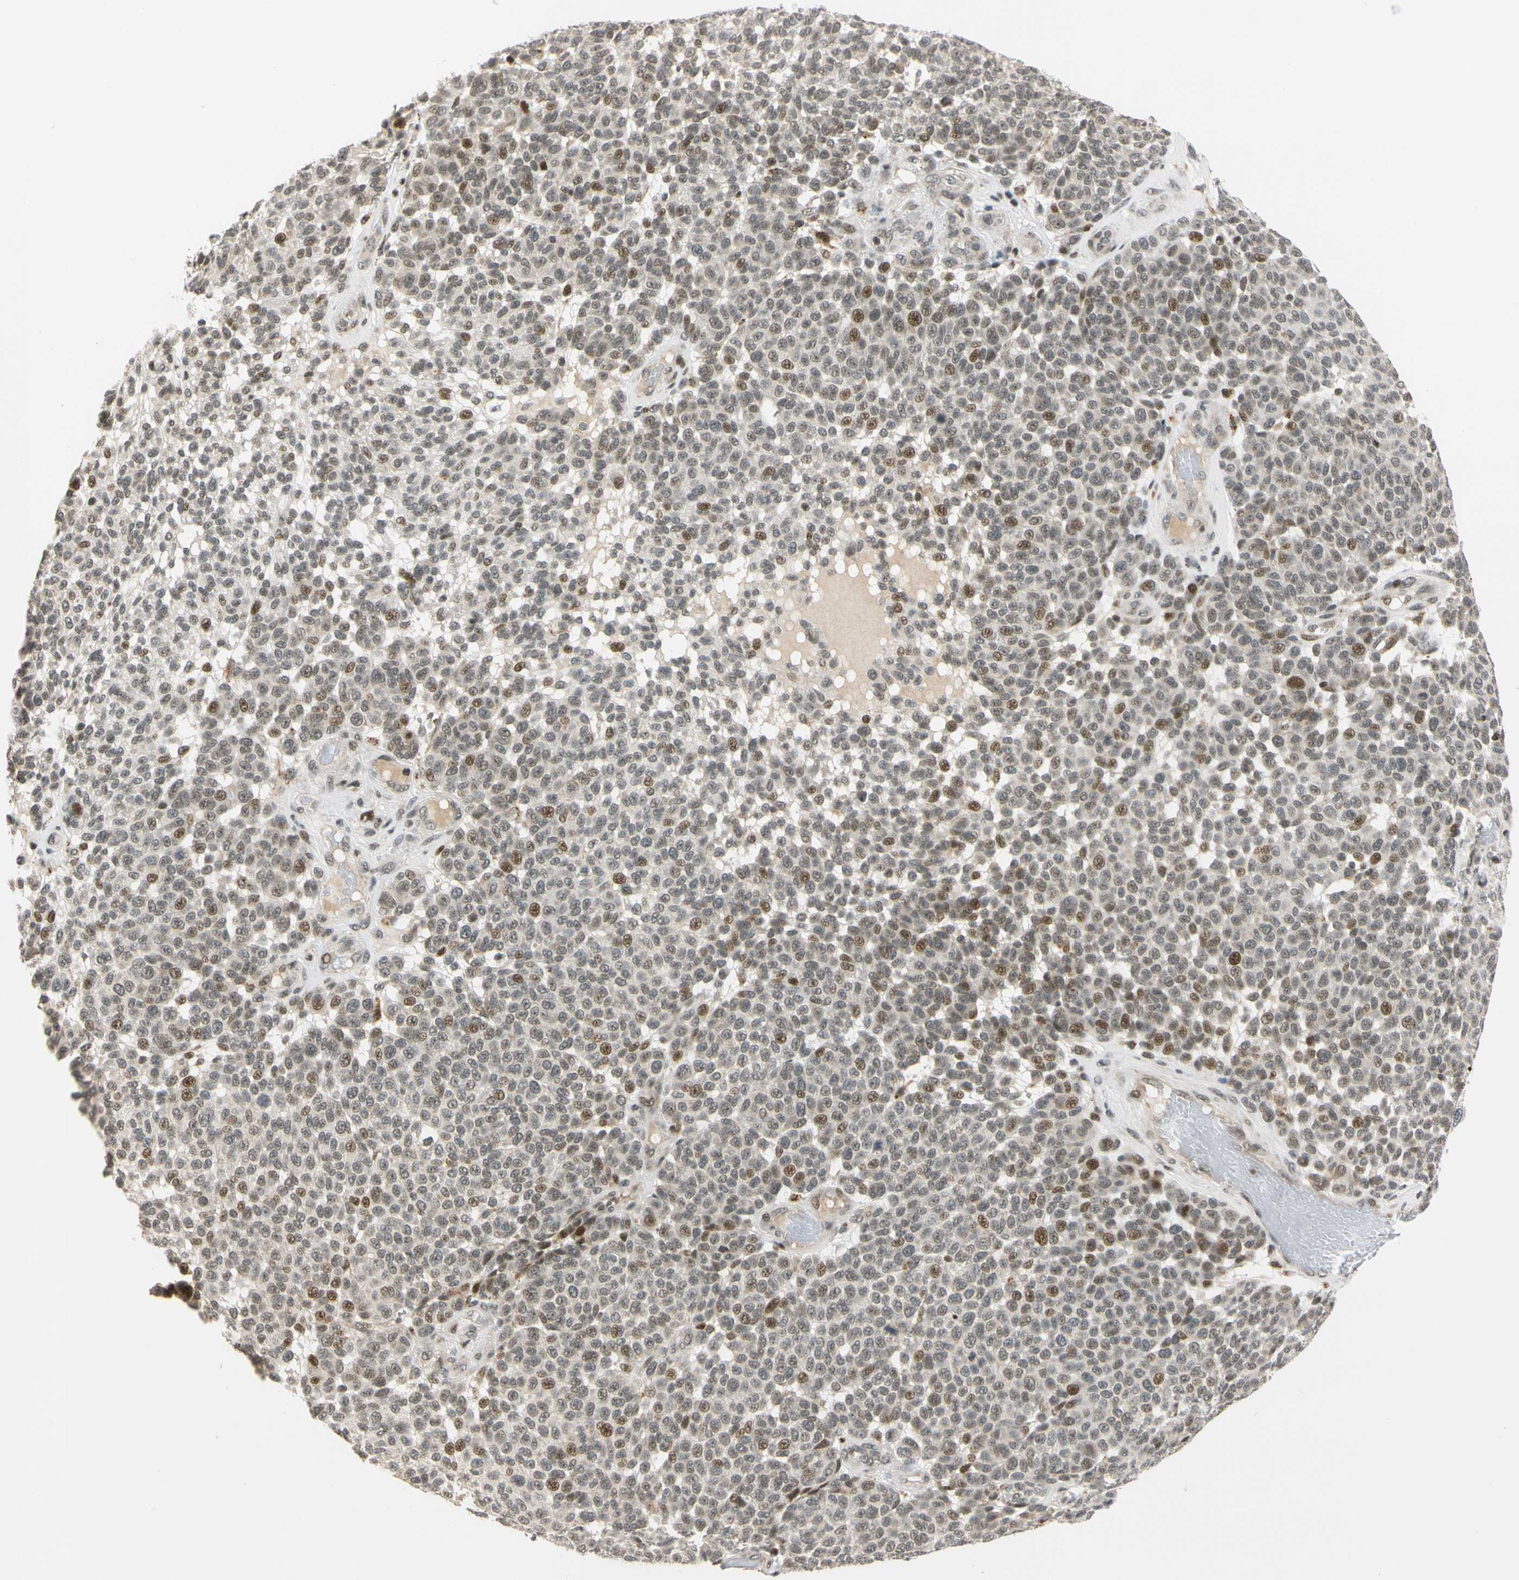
{"staining": {"intensity": "moderate", "quantity": "<25%", "location": "nuclear"}, "tissue": "melanoma", "cell_type": "Tumor cells", "image_type": "cancer", "snomed": [{"axis": "morphology", "description": "Malignant melanoma, NOS"}, {"axis": "topography", "description": "Skin"}], "caption": "There is low levels of moderate nuclear positivity in tumor cells of malignant melanoma, as demonstrated by immunohistochemical staining (brown color).", "gene": "CDK7", "patient": {"sex": "male", "age": 59}}